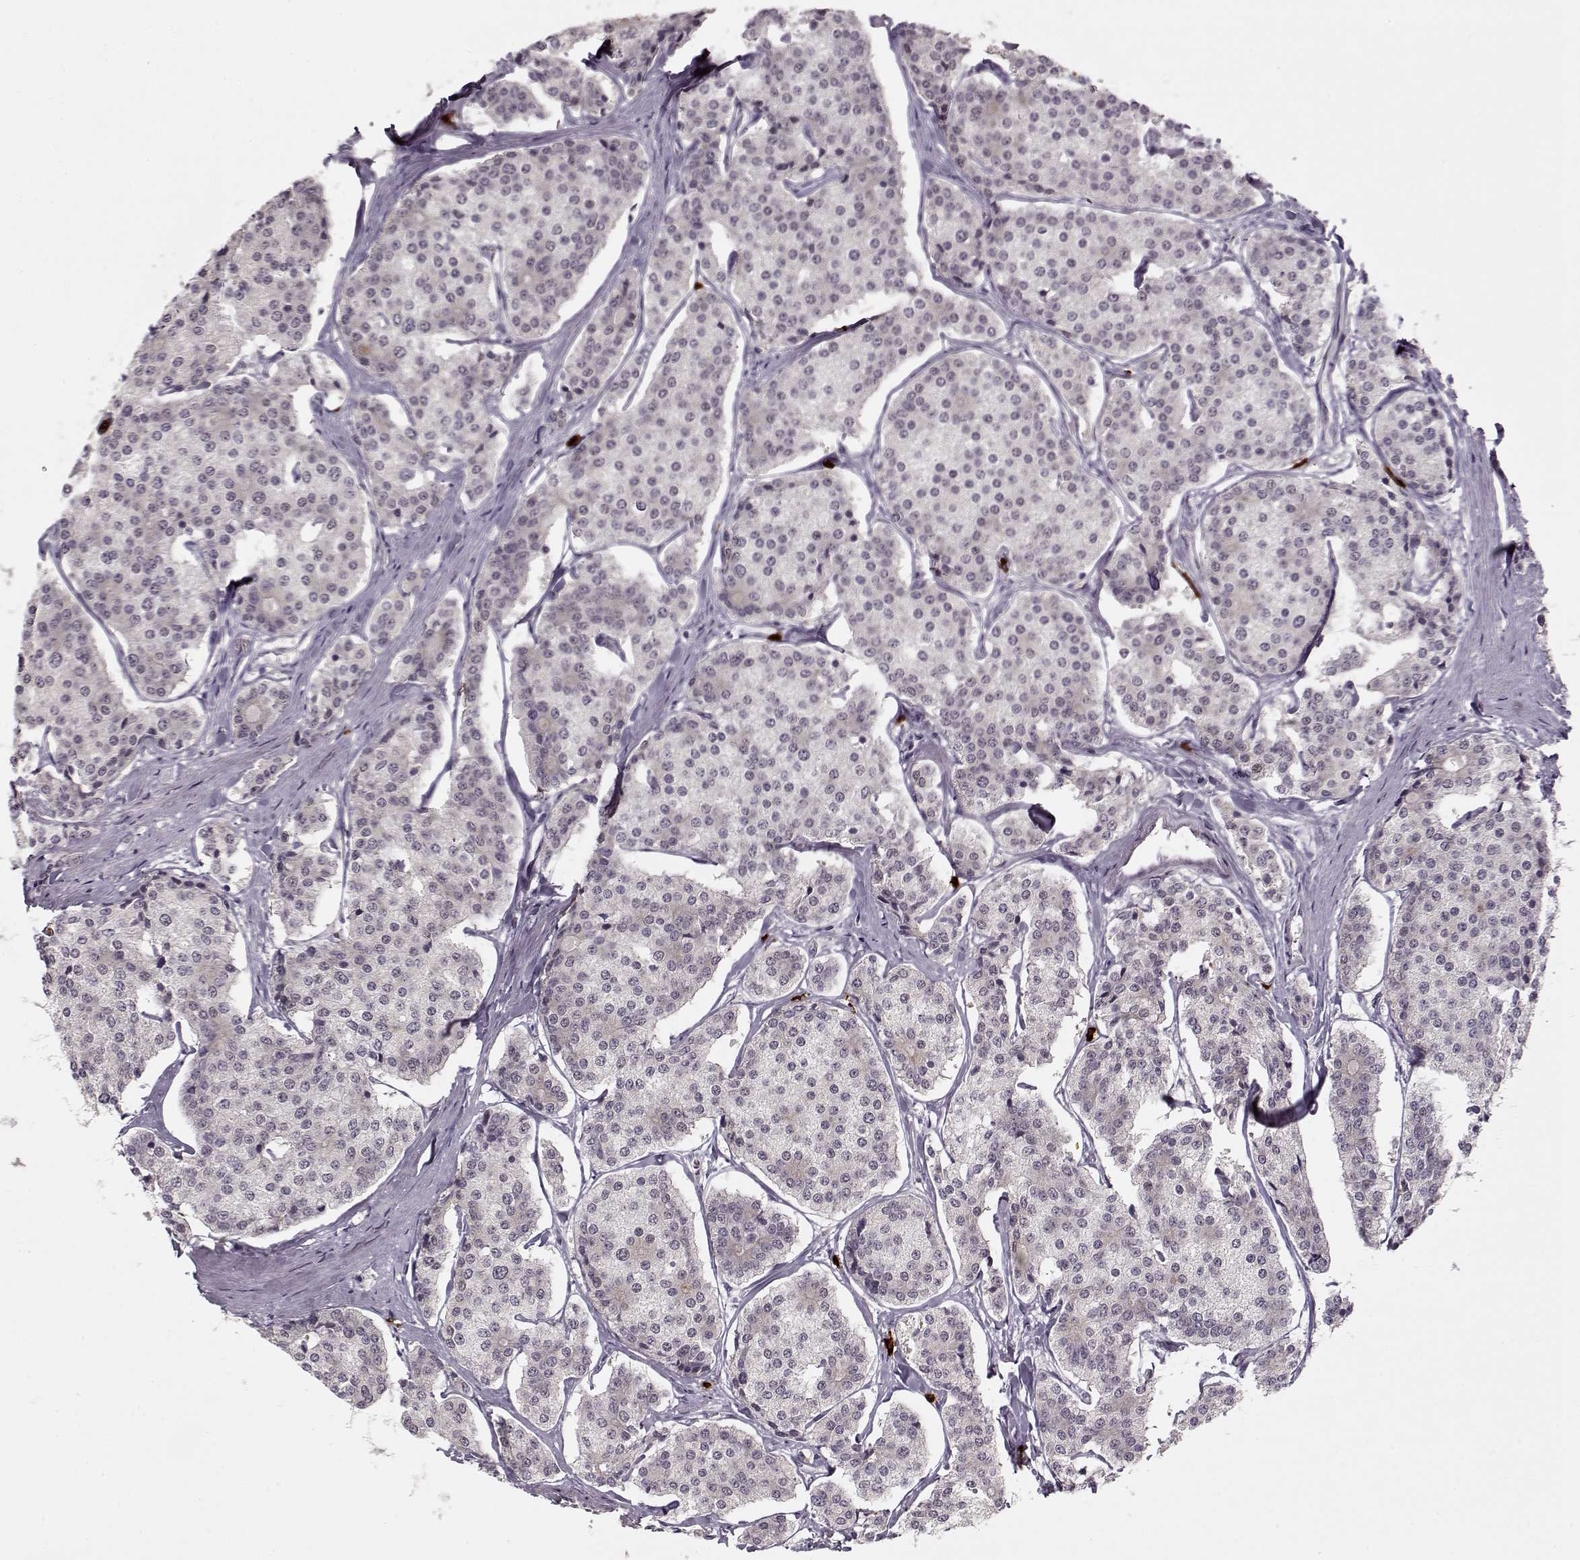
{"staining": {"intensity": "negative", "quantity": "none", "location": "none"}, "tissue": "carcinoid", "cell_type": "Tumor cells", "image_type": "cancer", "snomed": [{"axis": "morphology", "description": "Carcinoid, malignant, NOS"}, {"axis": "topography", "description": "Small intestine"}], "caption": "Immunohistochemistry of human carcinoid (malignant) displays no positivity in tumor cells. The staining is performed using DAB brown chromogen with nuclei counter-stained in using hematoxylin.", "gene": "DENND4B", "patient": {"sex": "female", "age": 65}}